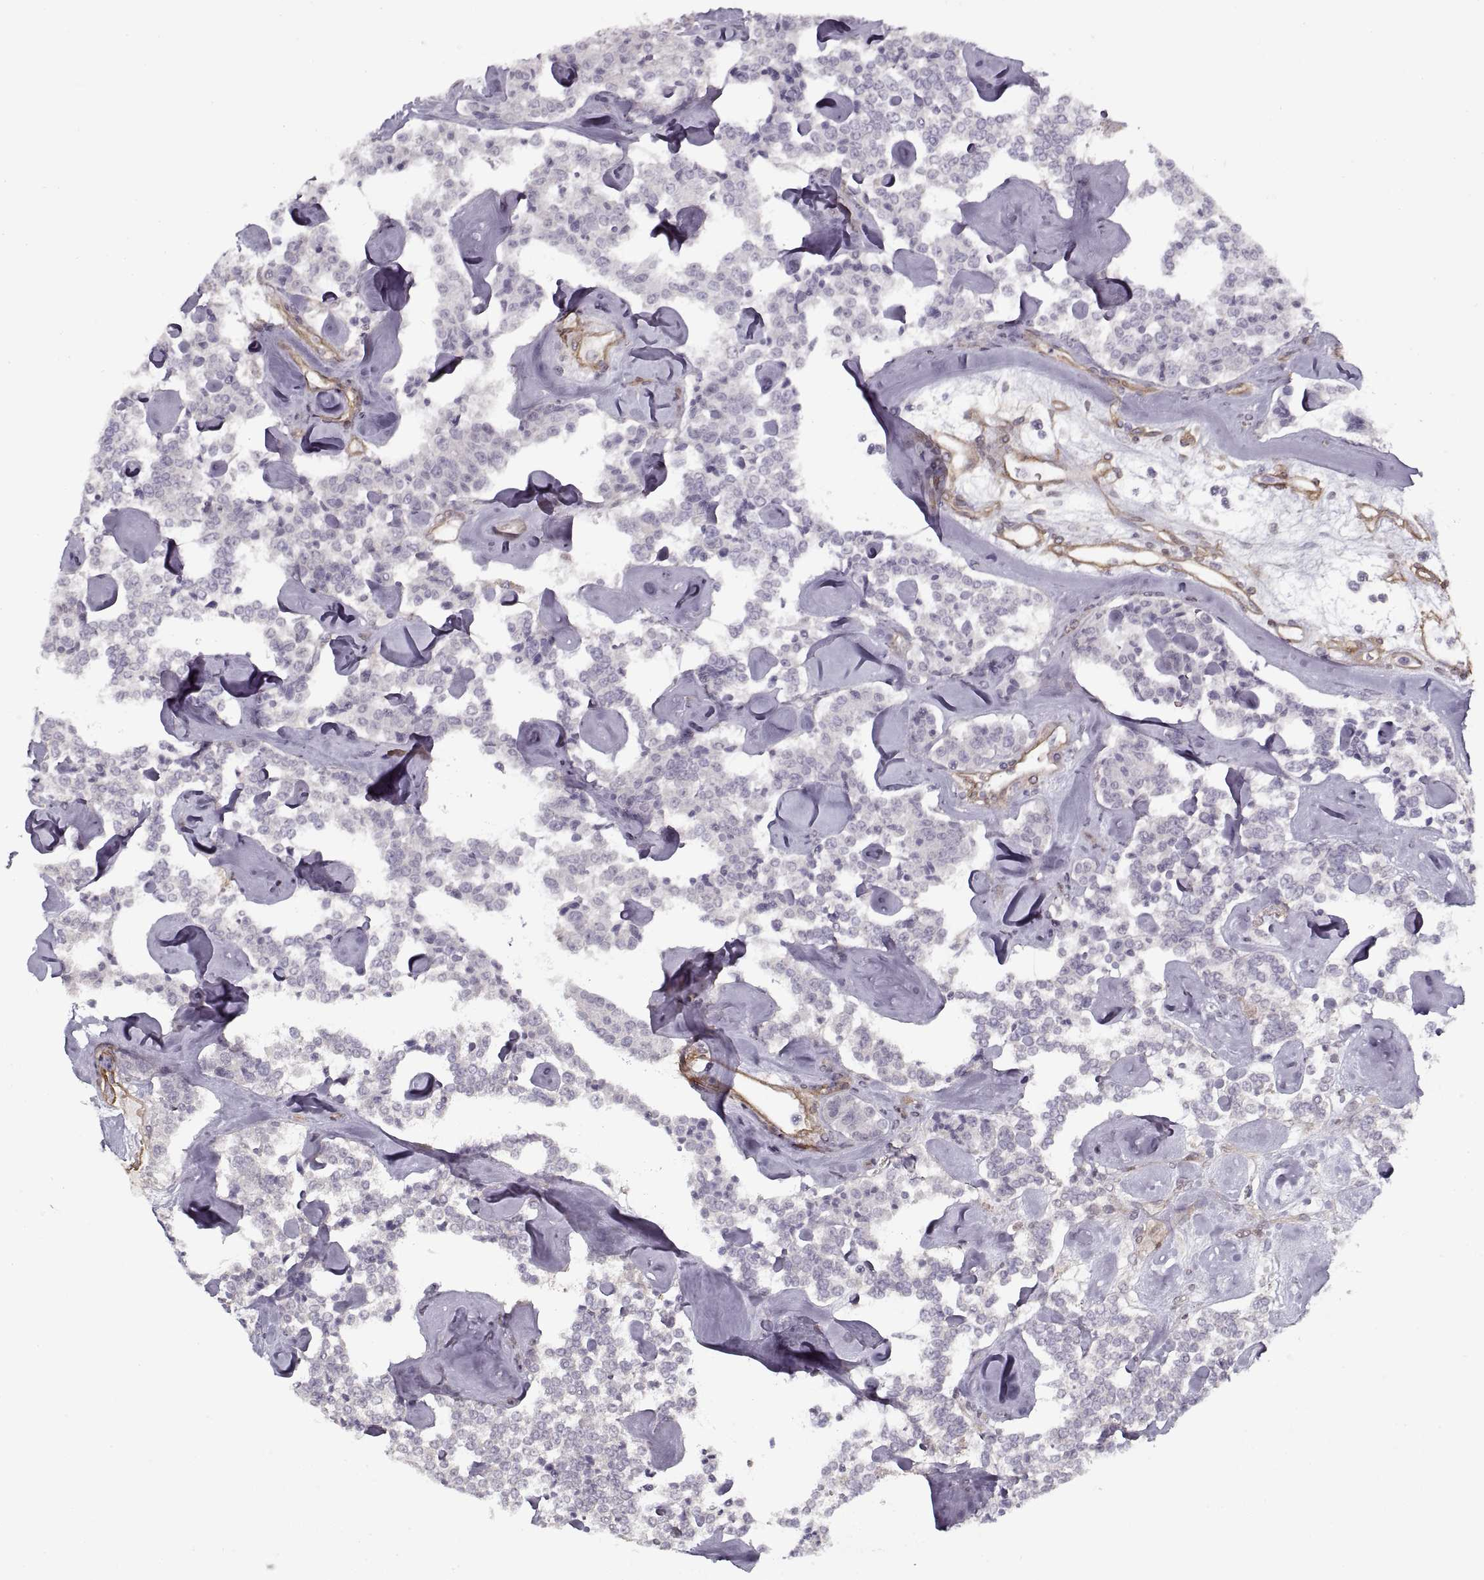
{"staining": {"intensity": "negative", "quantity": "none", "location": "none"}, "tissue": "carcinoid", "cell_type": "Tumor cells", "image_type": "cancer", "snomed": [{"axis": "morphology", "description": "Carcinoid, malignant, NOS"}, {"axis": "topography", "description": "Pancreas"}], "caption": "A photomicrograph of human carcinoid is negative for staining in tumor cells.", "gene": "LAMB2", "patient": {"sex": "male", "age": 41}}